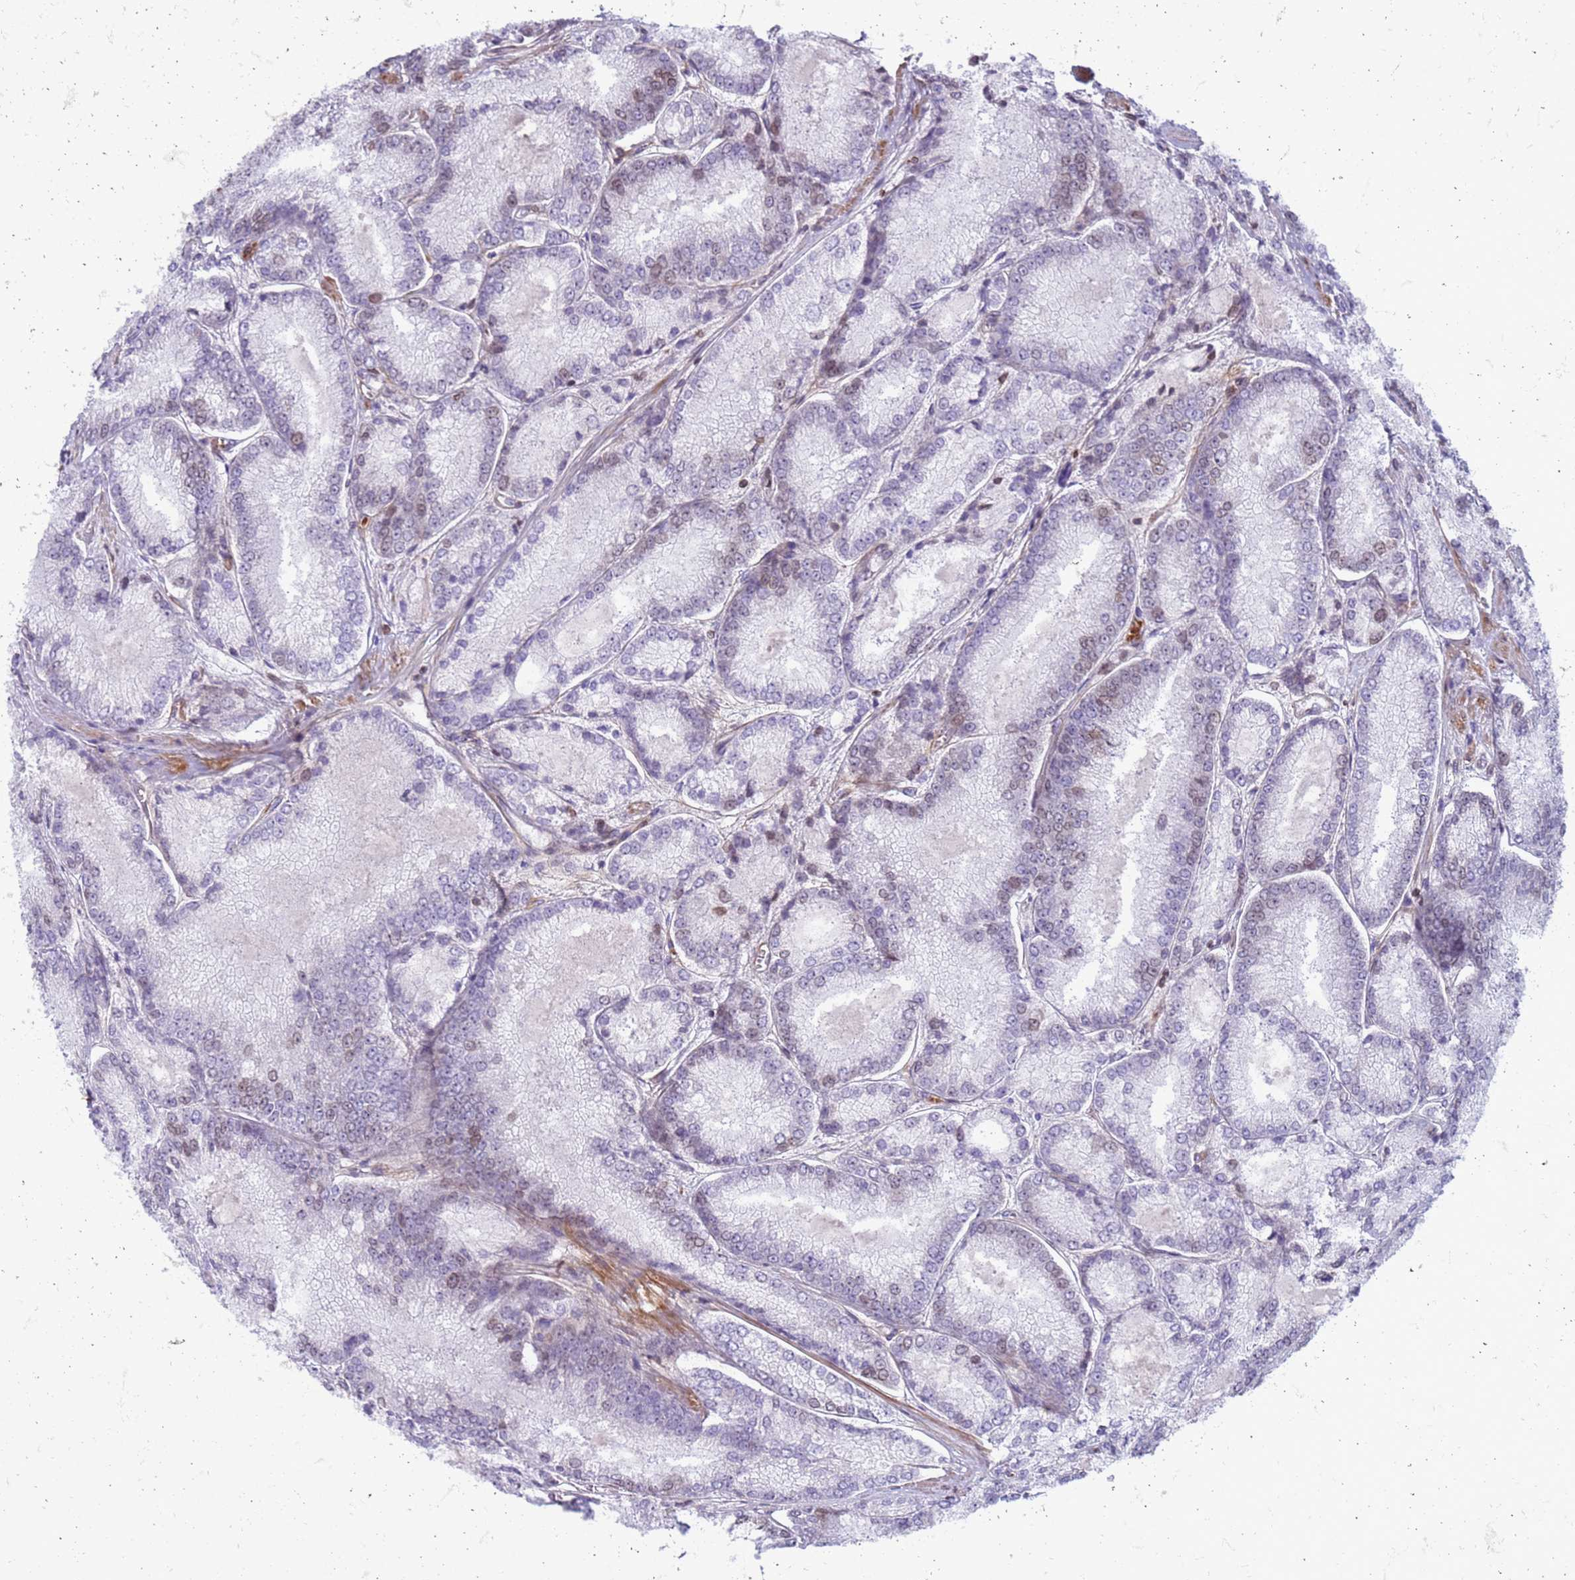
{"staining": {"intensity": "negative", "quantity": "none", "location": "none"}, "tissue": "prostate cancer", "cell_type": "Tumor cells", "image_type": "cancer", "snomed": [{"axis": "morphology", "description": "Adenocarcinoma, Low grade"}, {"axis": "topography", "description": "Prostate"}], "caption": "Tumor cells show no significant expression in prostate adenocarcinoma (low-grade). (IHC, brightfield microscopy, high magnification).", "gene": "METTL25B", "patient": {"sex": "male", "age": 74}}